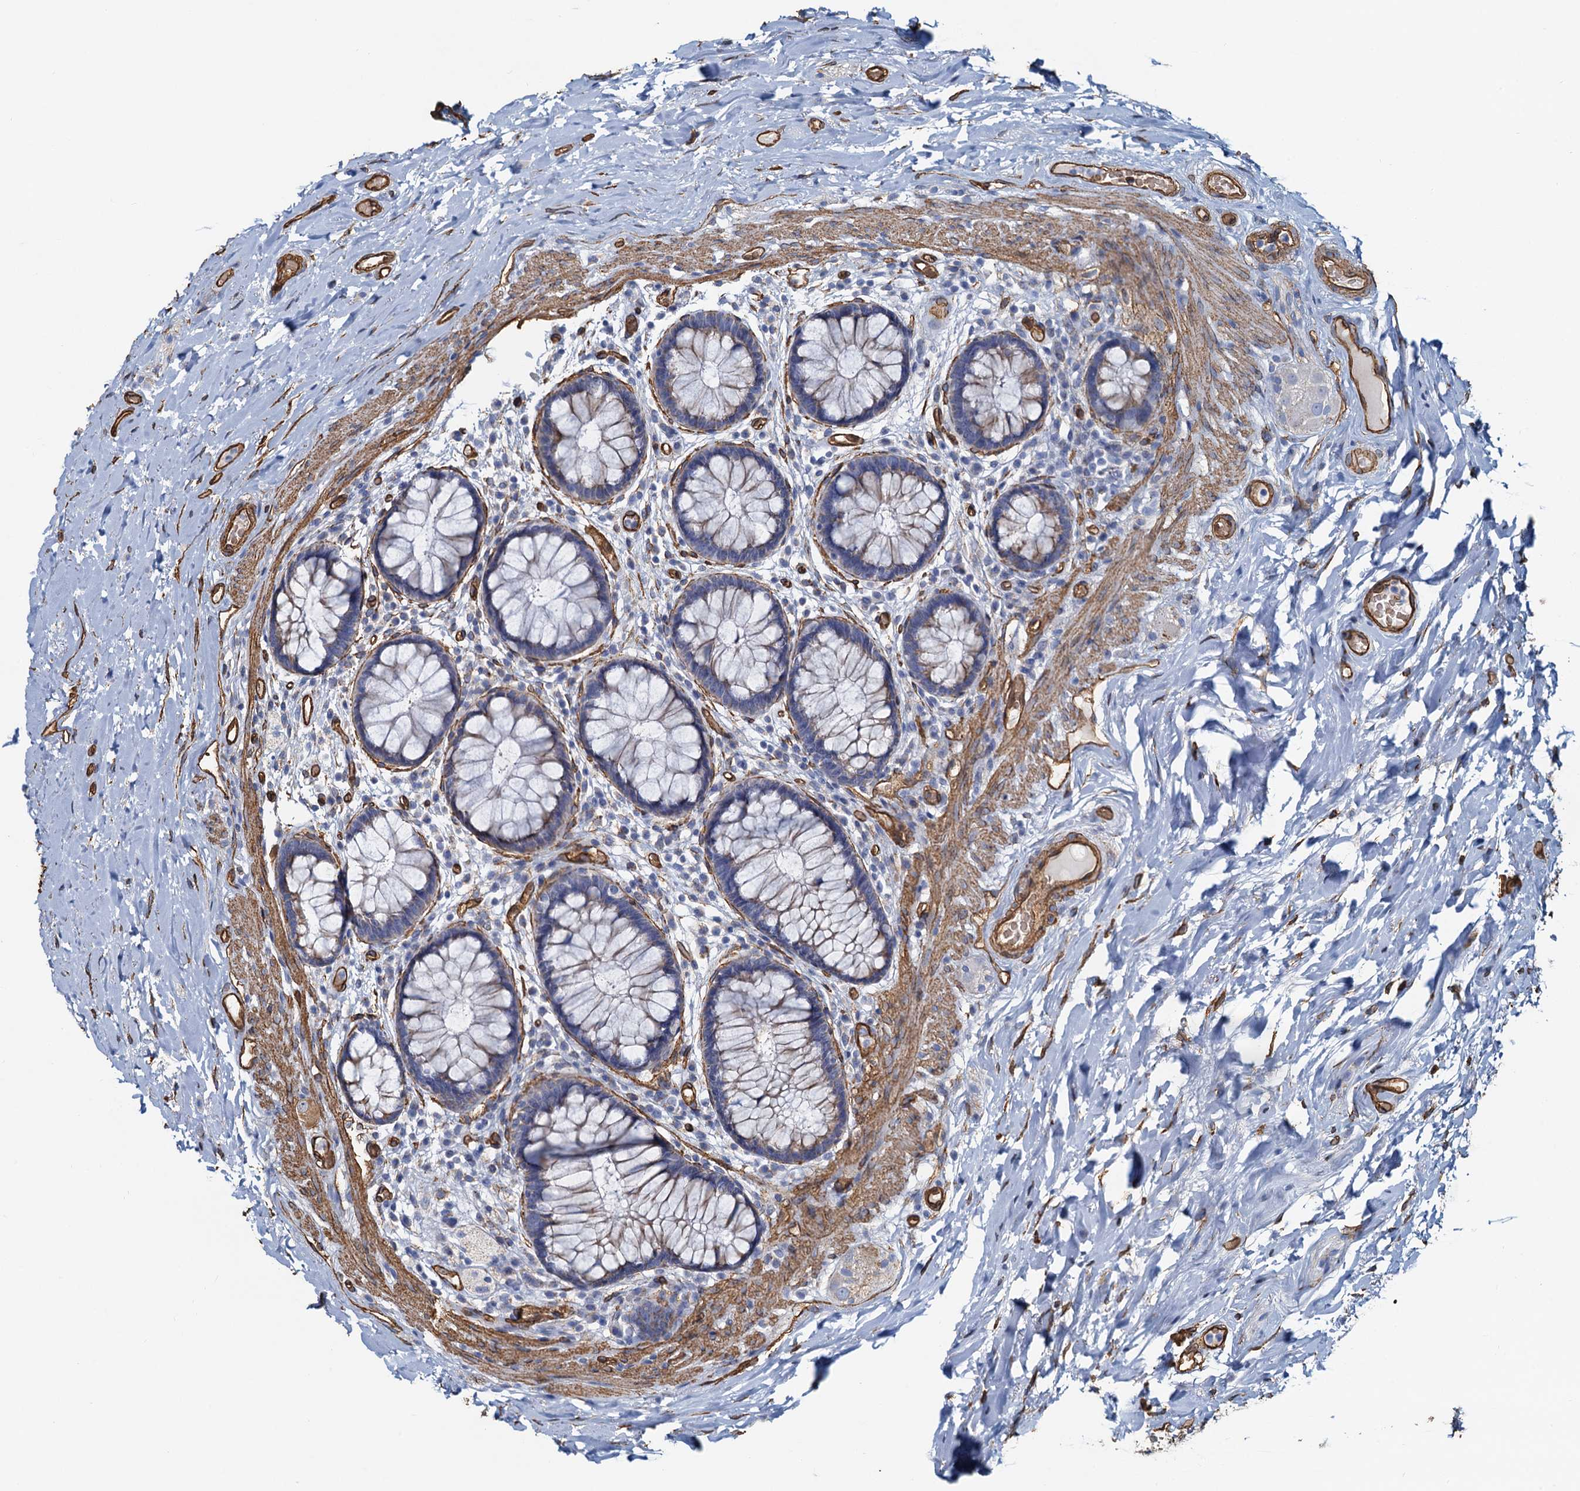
{"staining": {"intensity": "negative", "quantity": "none", "location": "none"}, "tissue": "rectum", "cell_type": "Glandular cells", "image_type": "normal", "snomed": [{"axis": "morphology", "description": "Normal tissue, NOS"}, {"axis": "topography", "description": "Rectum"}], "caption": "IHC of unremarkable rectum demonstrates no expression in glandular cells. The staining was performed using DAB to visualize the protein expression in brown, while the nuclei were stained in blue with hematoxylin (Magnification: 20x).", "gene": "DGKG", "patient": {"sex": "male", "age": 83}}